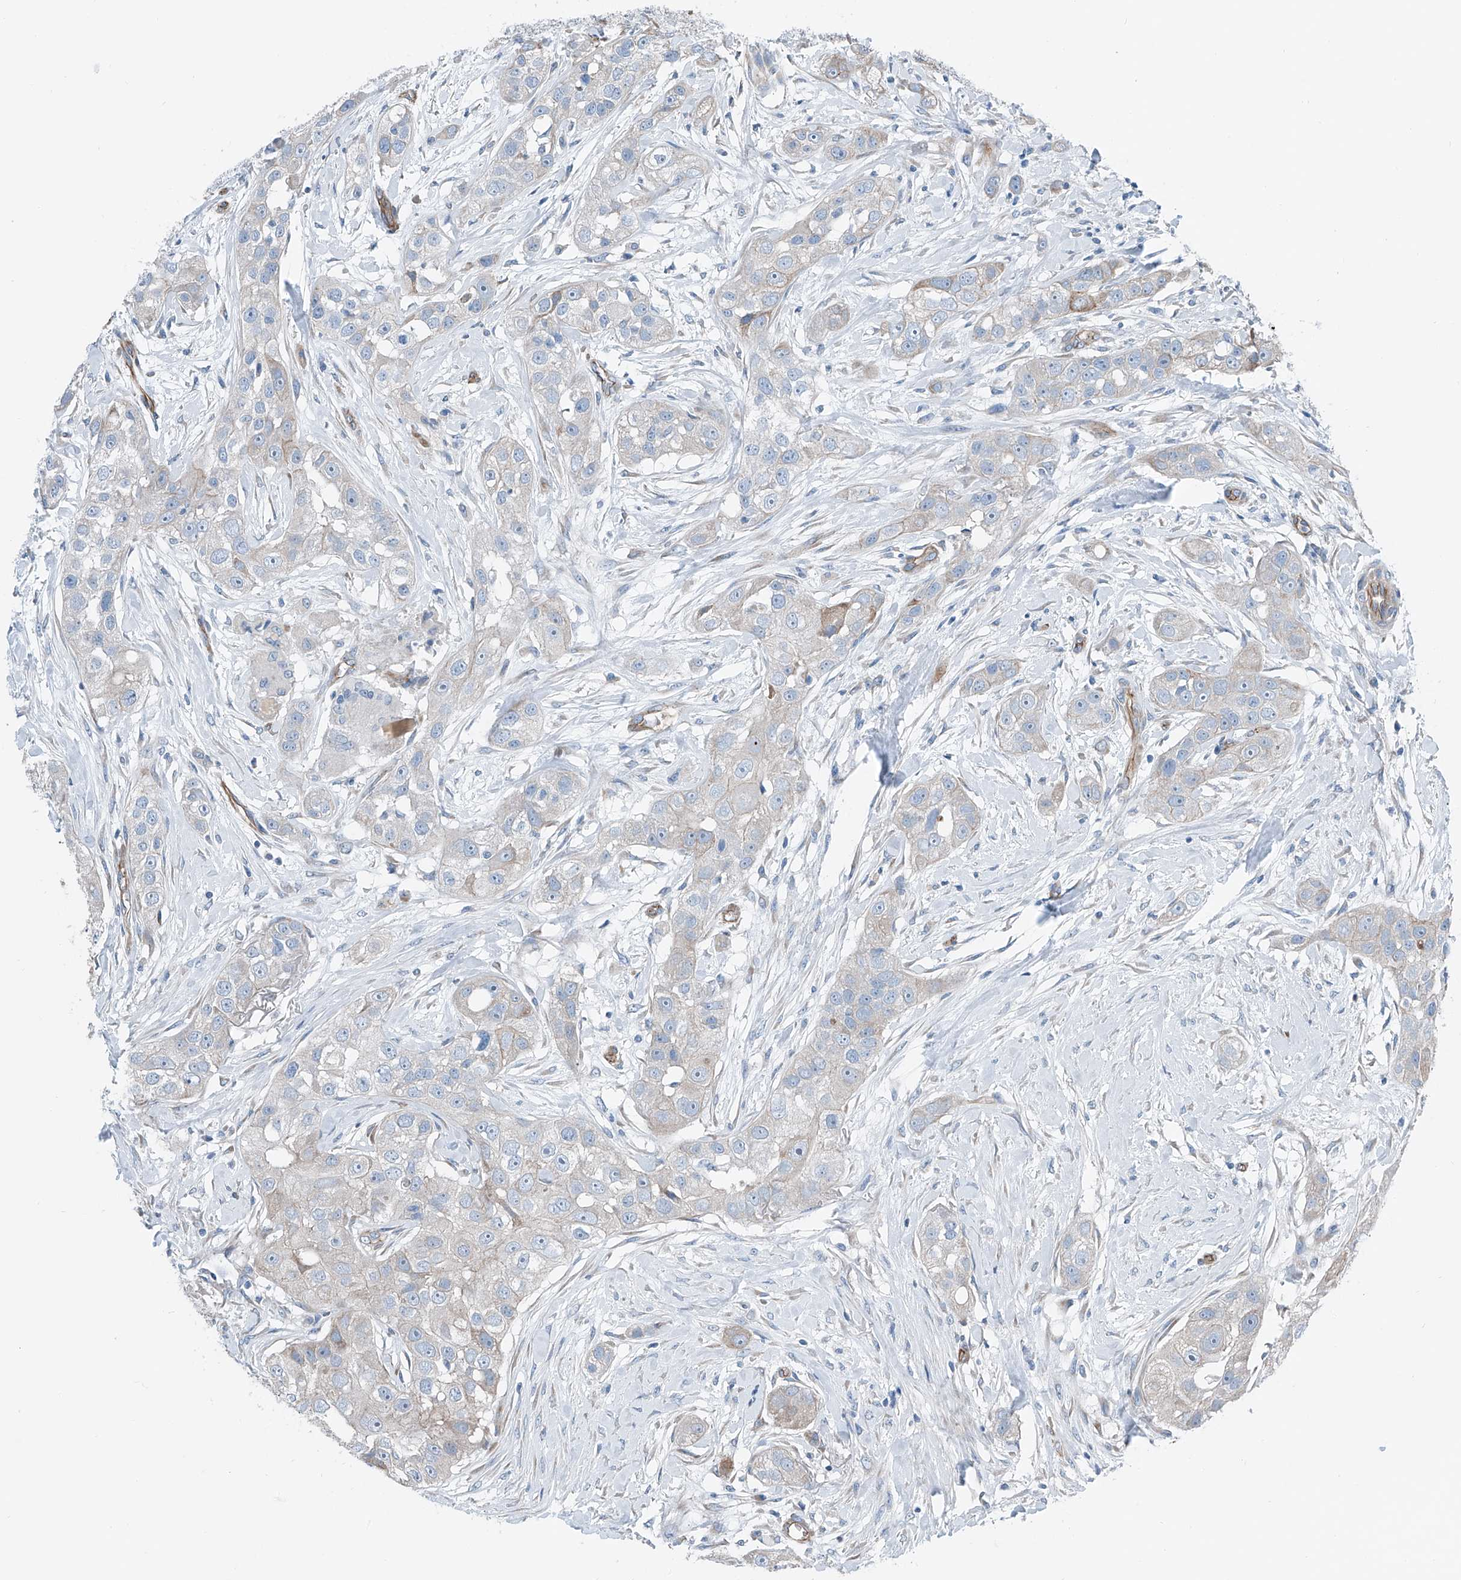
{"staining": {"intensity": "negative", "quantity": "none", "location": "none"}, "tissue": "head and neck cancer", "cell_type": "Tumor cells", "image_type": "cancer", "snomed": [{"axis": "morphology", "description": "Normal tissue, NOS"}, {"axis": "morphology", "description": "Squamous cell carcinoma, NOS"}, {"axis": "topography", "description": "Skeletal muscle"}, {"axis": "topography", "description": "Head-Neck"}], "caption": "A photomicrograph of human head and neck cancer (squamous cell carcinoma) is negative for staining in tumor cells. (DAB (3,3'-diaminobenzidine) IHC with hematoxylin counter stain).", "gene": "THEMIS2", "patient": {"sex": "male", "age": 51}}